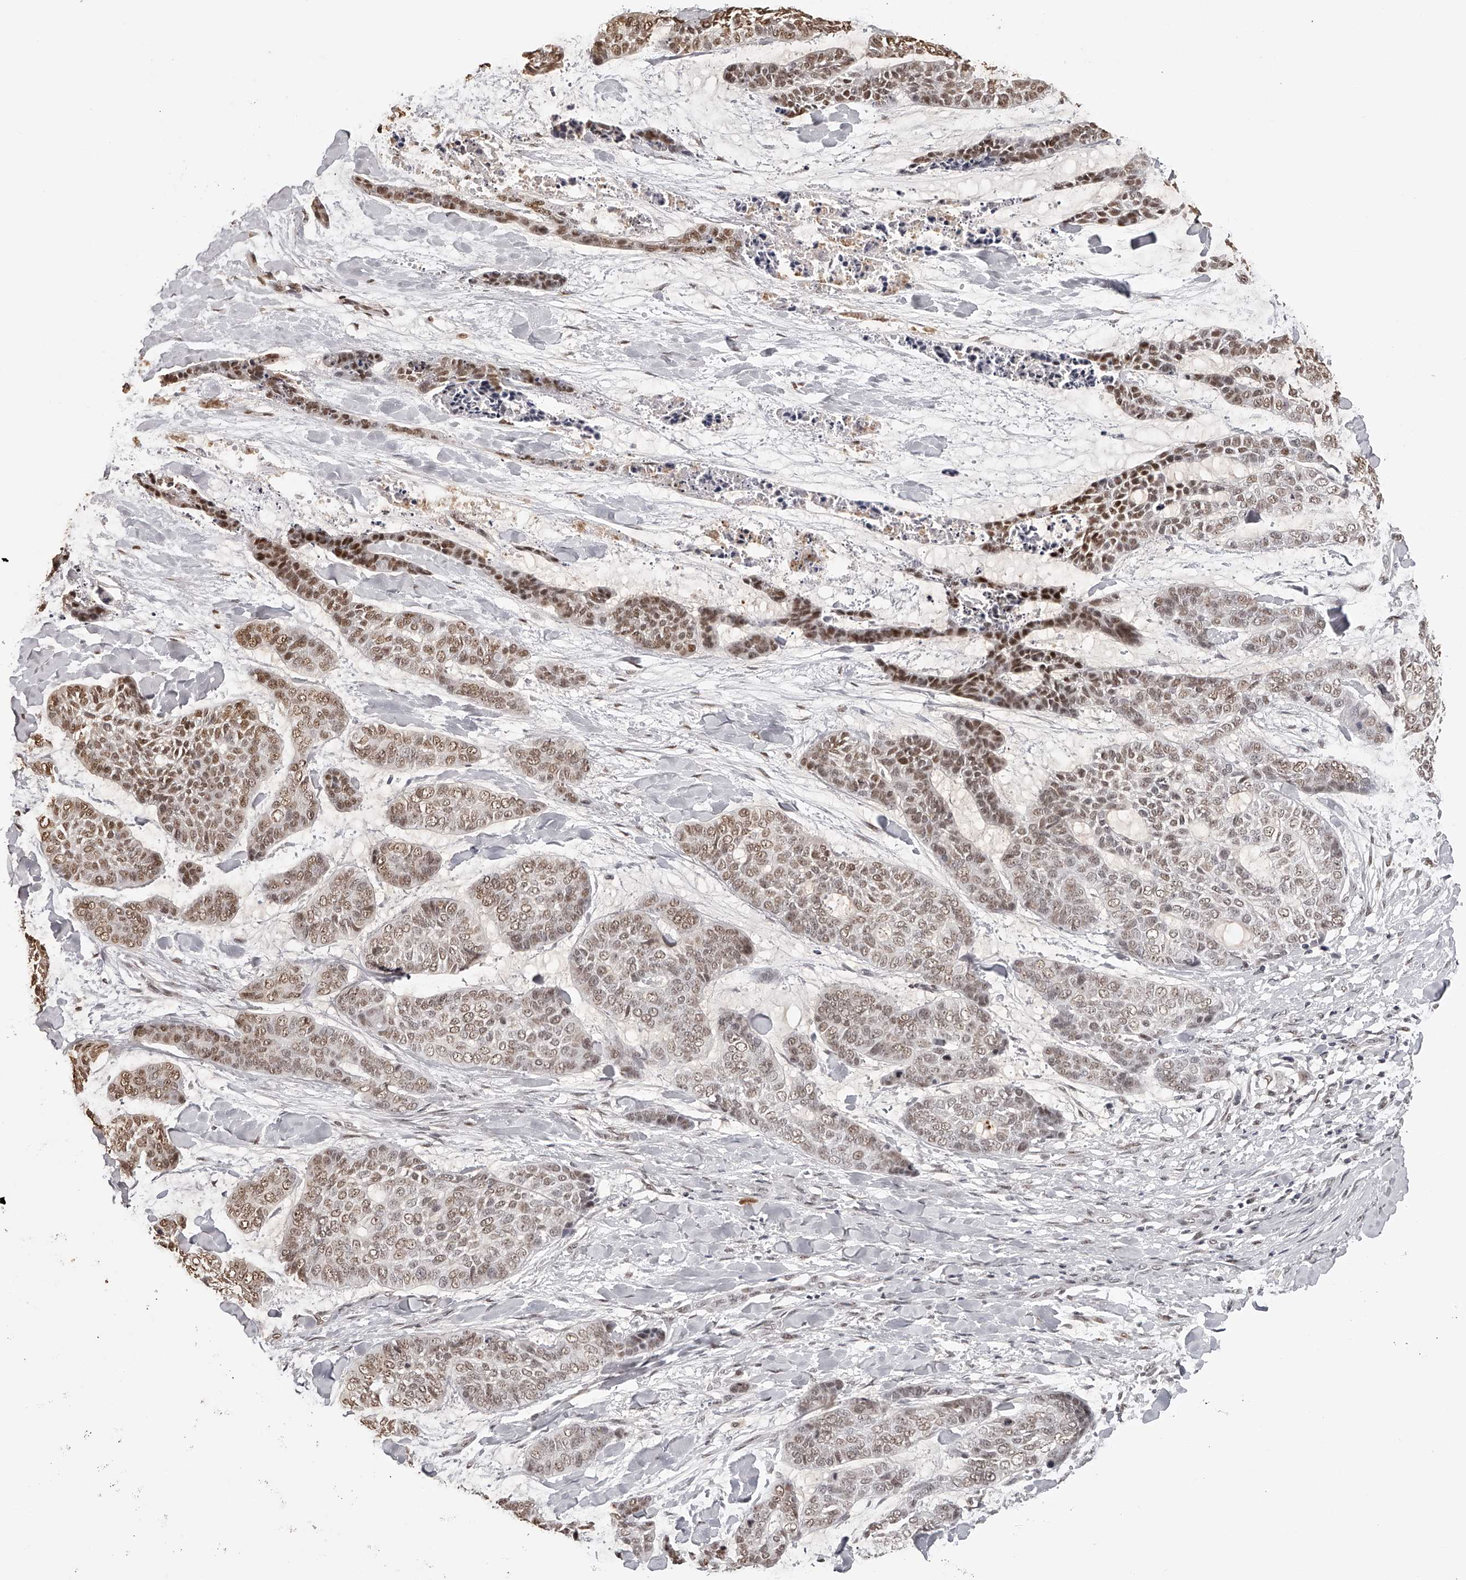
{"staining": {"intensity": "moderate", "quantity": ">75%", "location": "nuclear"}, "tissue": "skin cancer", "cell_type": "Tumor cells", "image_type": "cancer", "snomed": [{"axis": "morphology", "description": "Basal cell carcinoma"}, {"axis": "topography", "description": "Skin"}], "caption": "A high-resolution micrograph shows IHC staining of skin cancer (basal cell carcinoma), which demonstrates moderate nuclear expression in approximately >75% of tumor cells. Nuclei are stained in blue.", "gene": "ZNF503", "patient": {"sex": "female", "age": 64}}